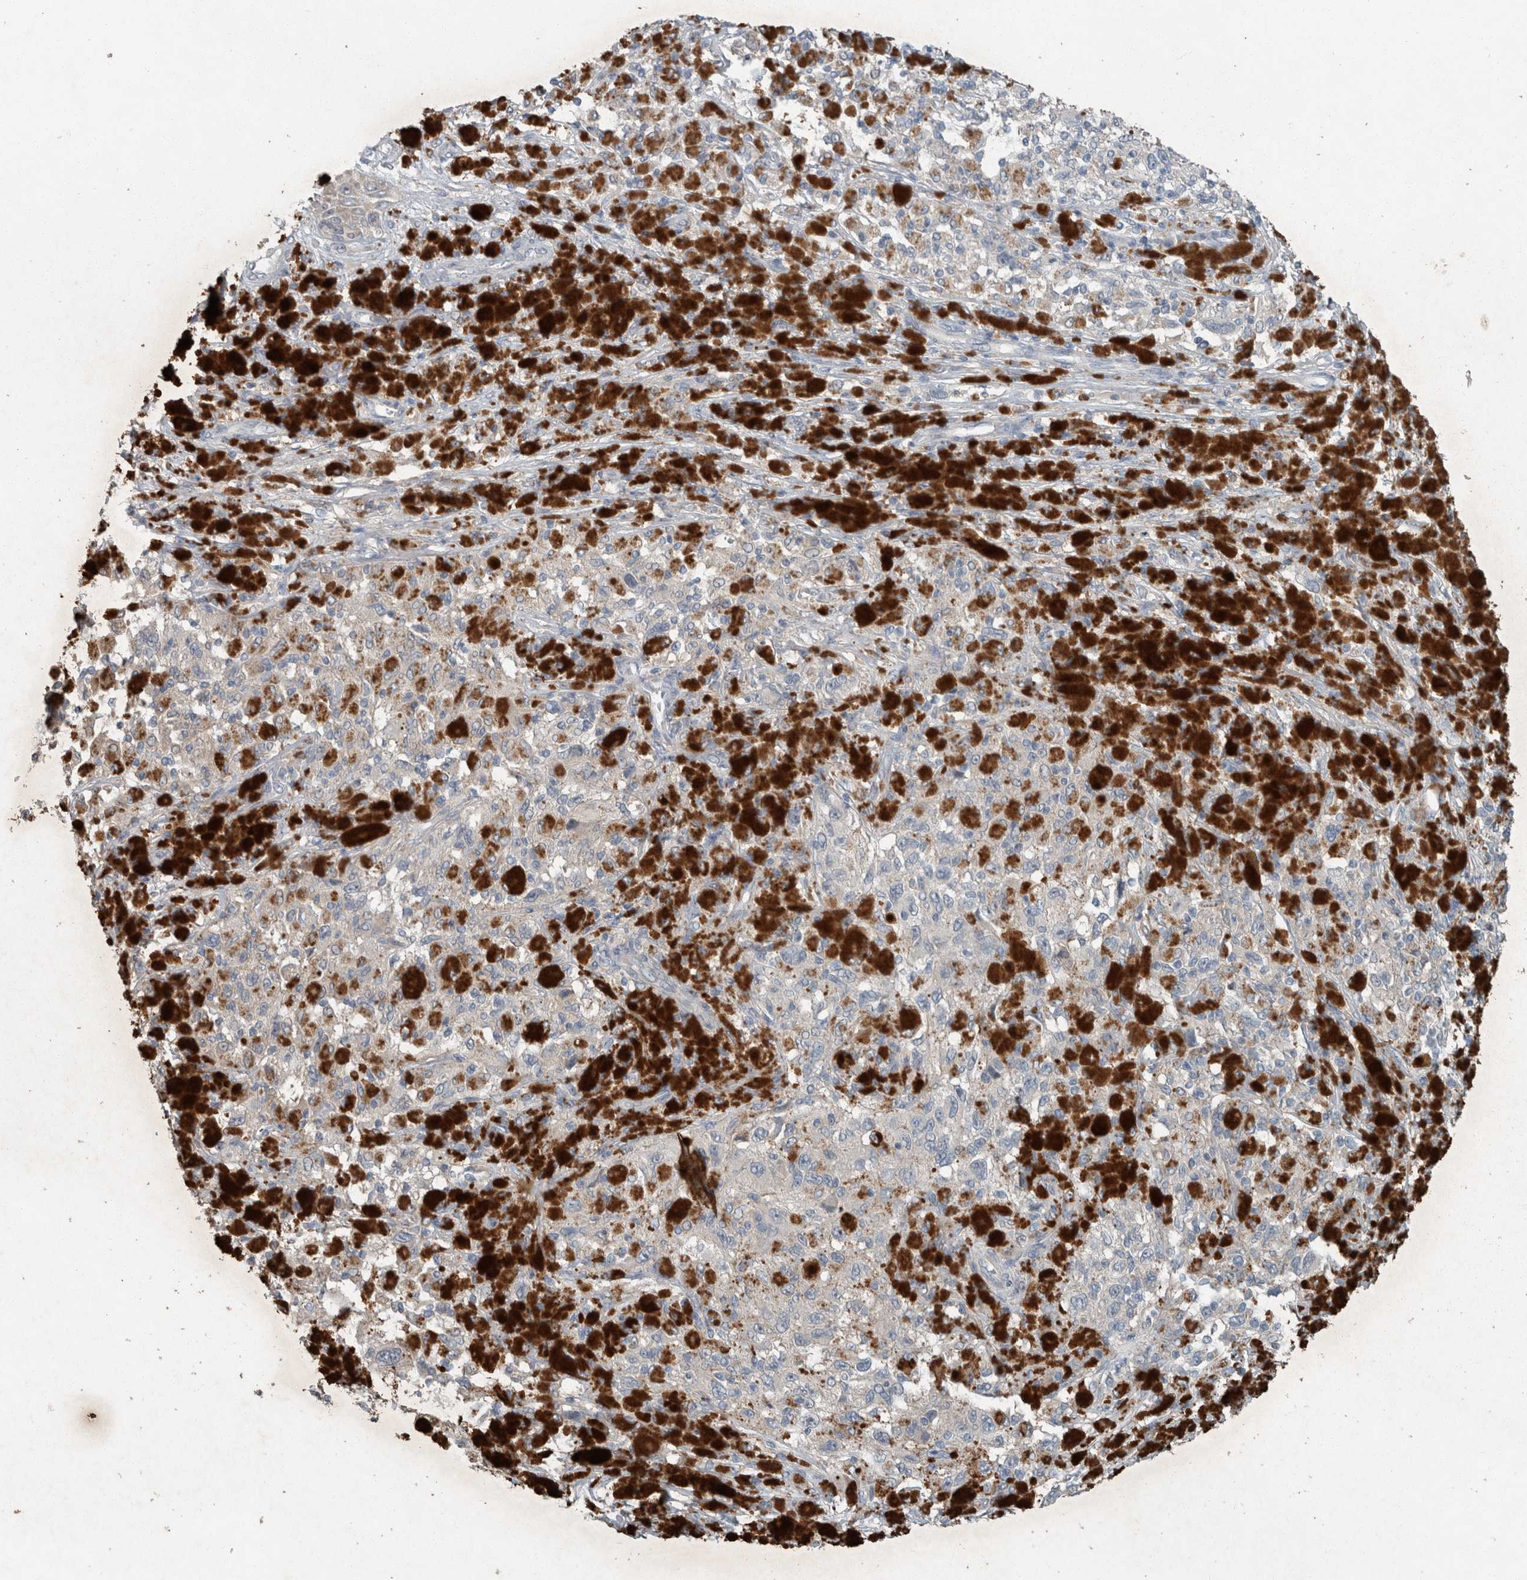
{"staining": {"intensity": "negative", "quantity": "none", "location": "none"}, "tissue": "melanoma", "cell_type": "Tumor cells", "image_type": "cancer", "snomed": [{"axis": "morphology", "description": "Malignant melanoma, NOS"}, {"axis": "topography", "description": "Skin"}], "caption": "High power microscopy histopathology image of an IHC photomicrograph of malignant melanoma, revealing no significant staining in tumor cells. Nuclei are stained in blue.", "gene": "KNTC1", "patient": {"sex": "female", "age": 73}}